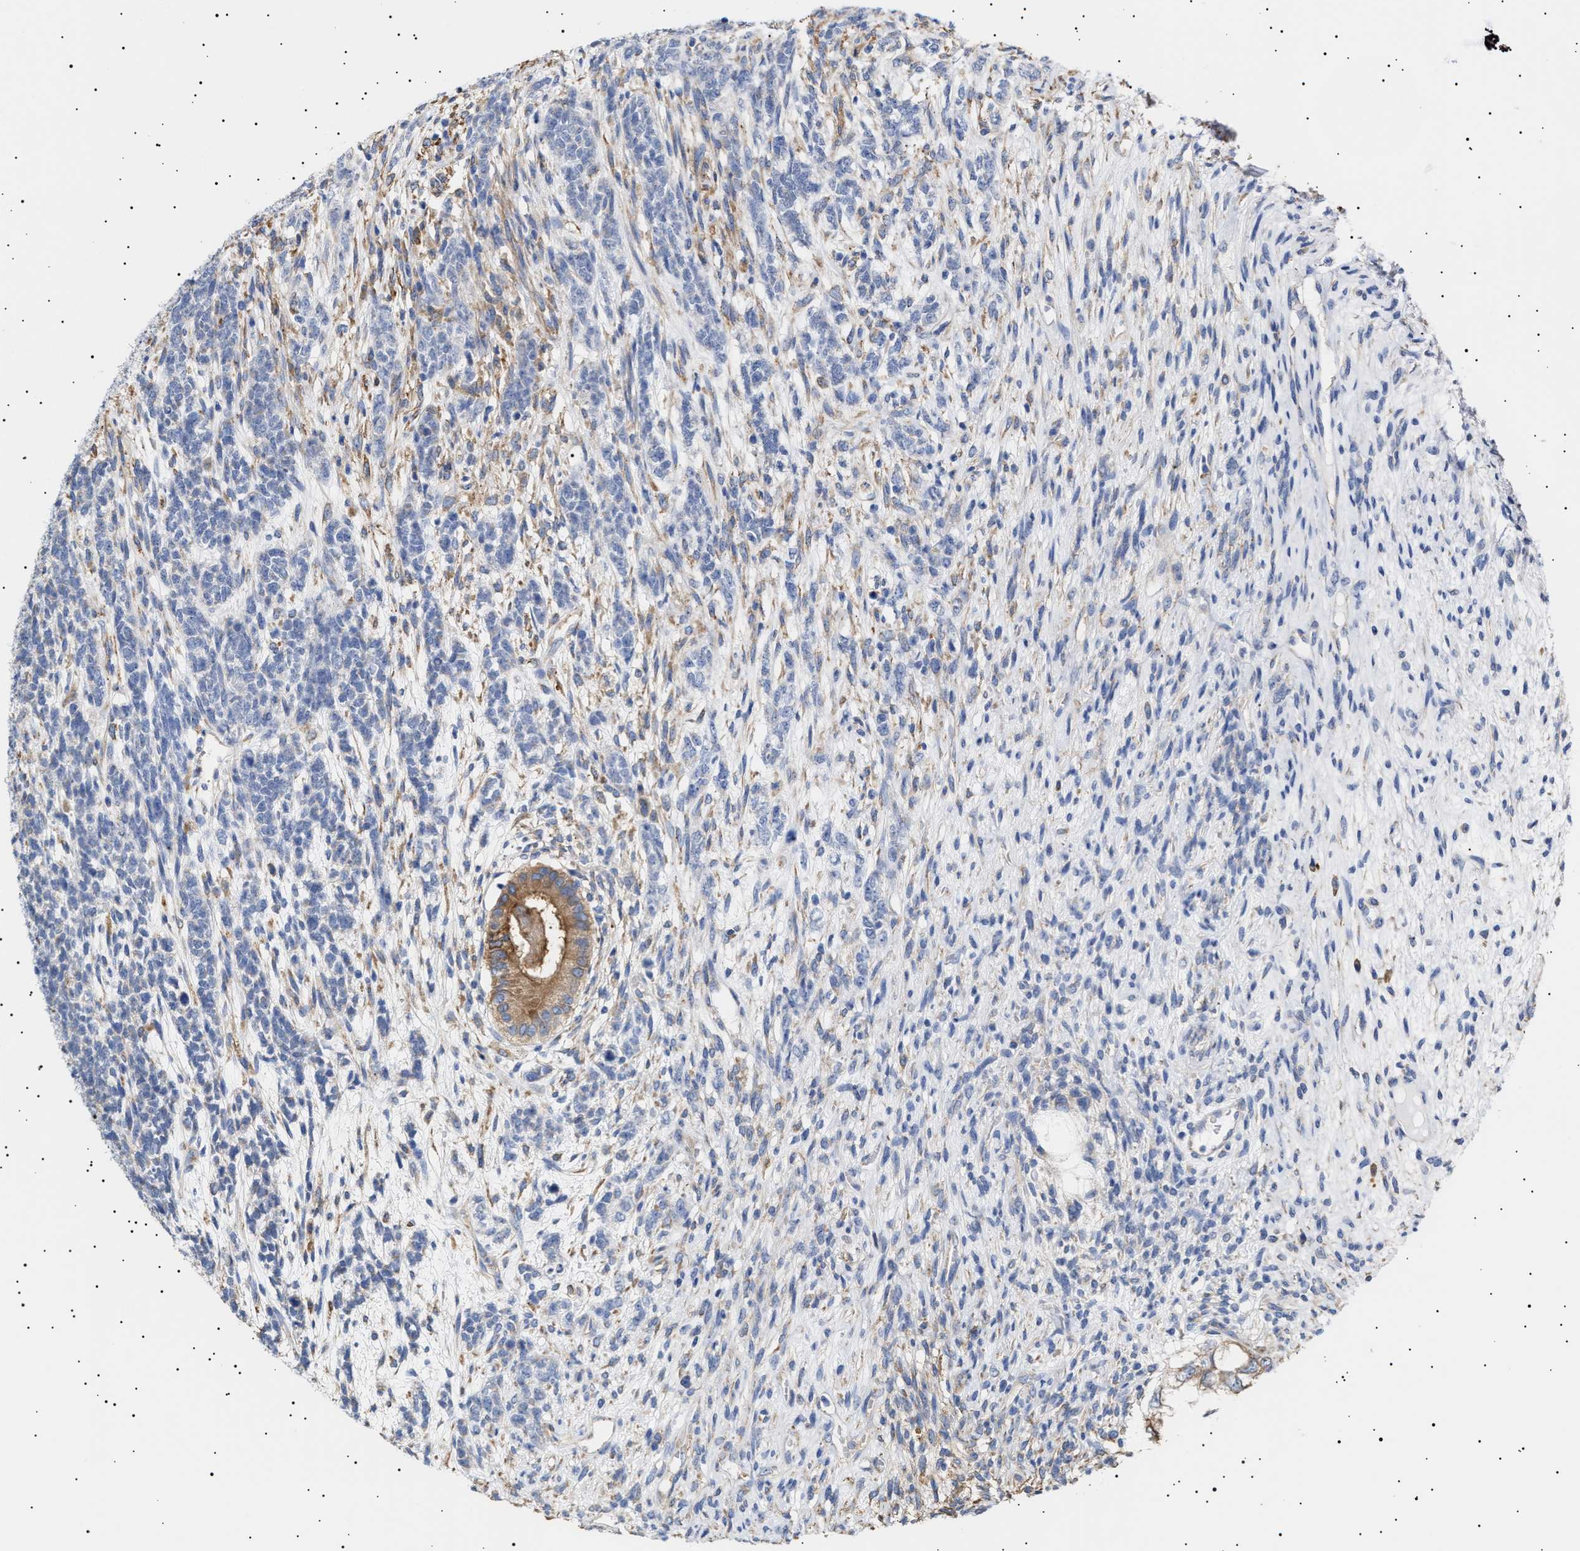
{"staining": {"intensity": "negative", "quantity": "none", "location": "none"}, "tissue": "testis cancer", "cell_type": "Tumor cells", "image_type": "cancer", "snomed": [{"axis": "morphology", "description": "Seminoma, NOS"}, {"axis": "topography", "description": "Testis"}], "caption": "A micrograph of human seminoma (testis) is negative for staining in tumor cells.", "gene": "ERCC6L2", "patient": {"sex": "male", "age": 28}}